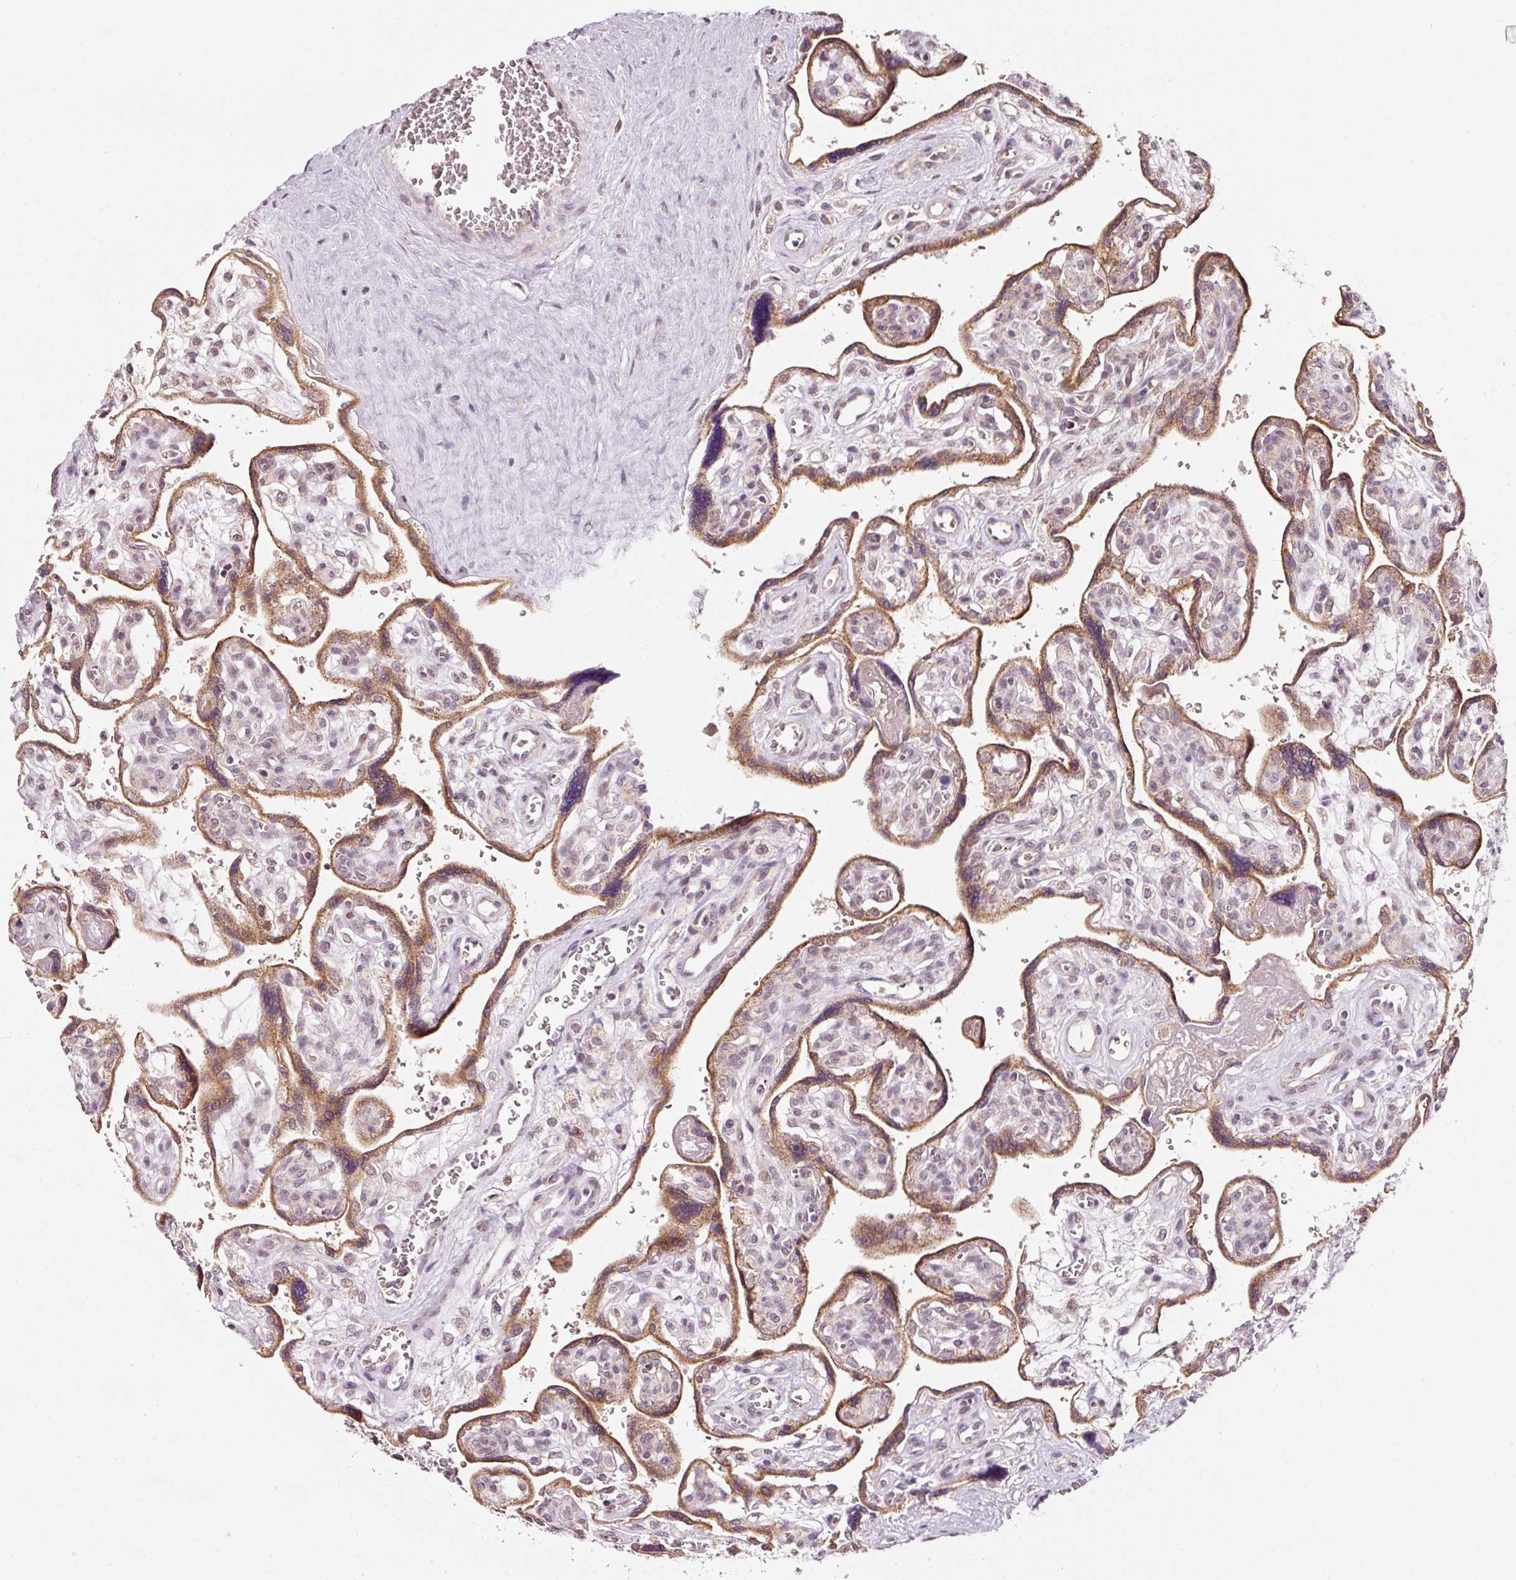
{"staining": {"intensity": "moderate", "quantity": ">75%", "location": "cytoplasmic/membranous"}, "tissue": "placenta", "cell_type": "Decidual cells", "image_type": "normal", "snomed": [{"axis": "morphology", "description": "Normal tissue, NOS"}, {"axis": "topography", "description": "Placenta"}], "caption": "Brown immunohistochemical staining in unremarkable human placenta exhibits moderate cytoplasmic/membranous staining in about >75% of decidual cells. (IHC, brightfield microscopy, high magnification).", "gene": "ZNF460", "patient": {"sex": "female", "age": 39}}